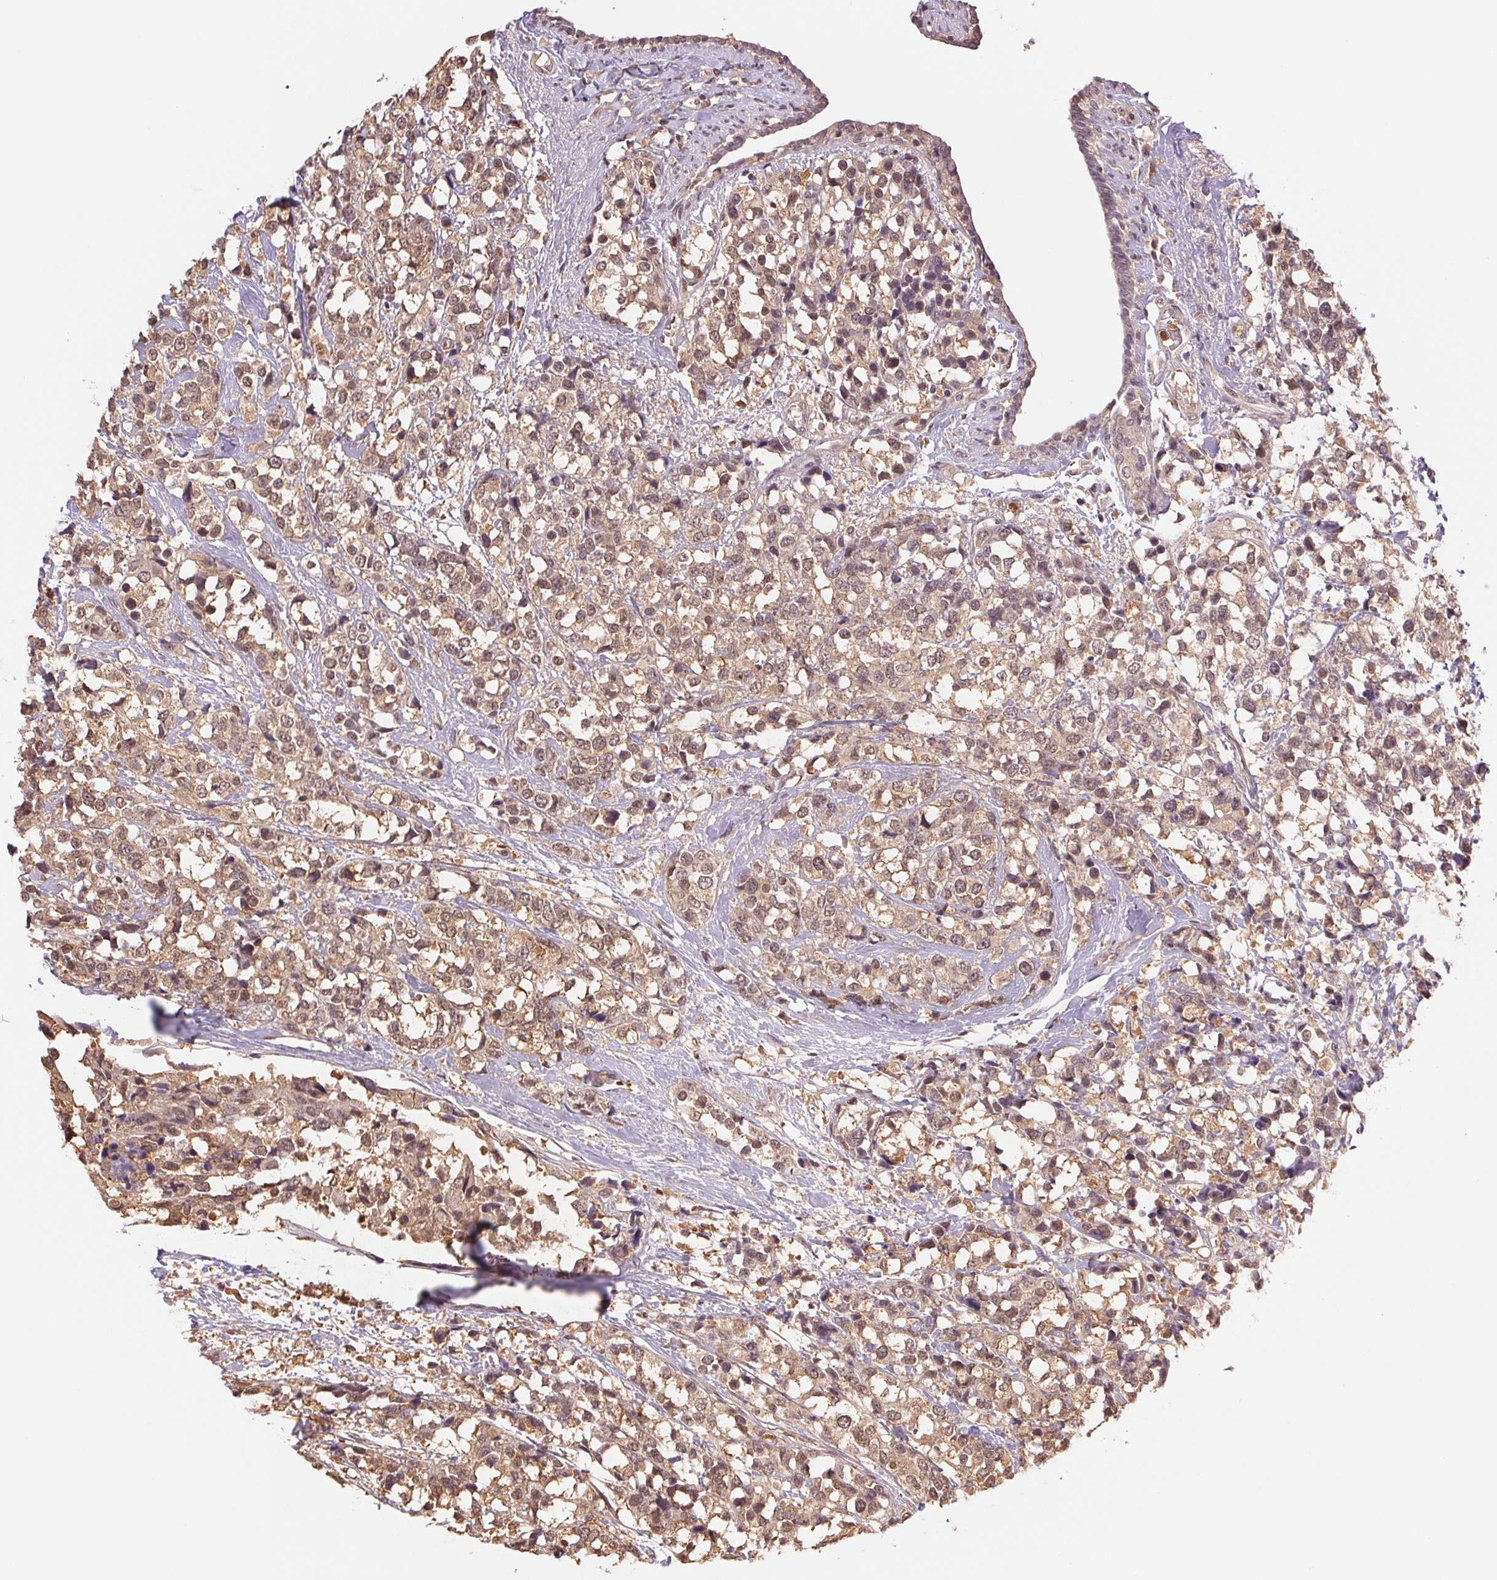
{"staining": {"intensity": "moderate", "quantity": ">75%", "location": "cytoplasmic/membranous,nuclear"}, "tissue": "breast cancer", "cell_type": "Tumor cells", "image_type": "cancer", "snomed": [{"axis": "morphology", "description": "Lobular carcinoma"}, {"axis": "topography", "description": "Breast"}], "caption": "Protein analysis of breast lobular carcinoma tissue shows moderate cytoplasmic/membranous and nuclear staining in approximately >75% of tumor cells. (brown staining indicates protein expression, while blue staining denotes nuclei).", "gene": "CDC123", "patient": {"sex": "female", "age": 59}}